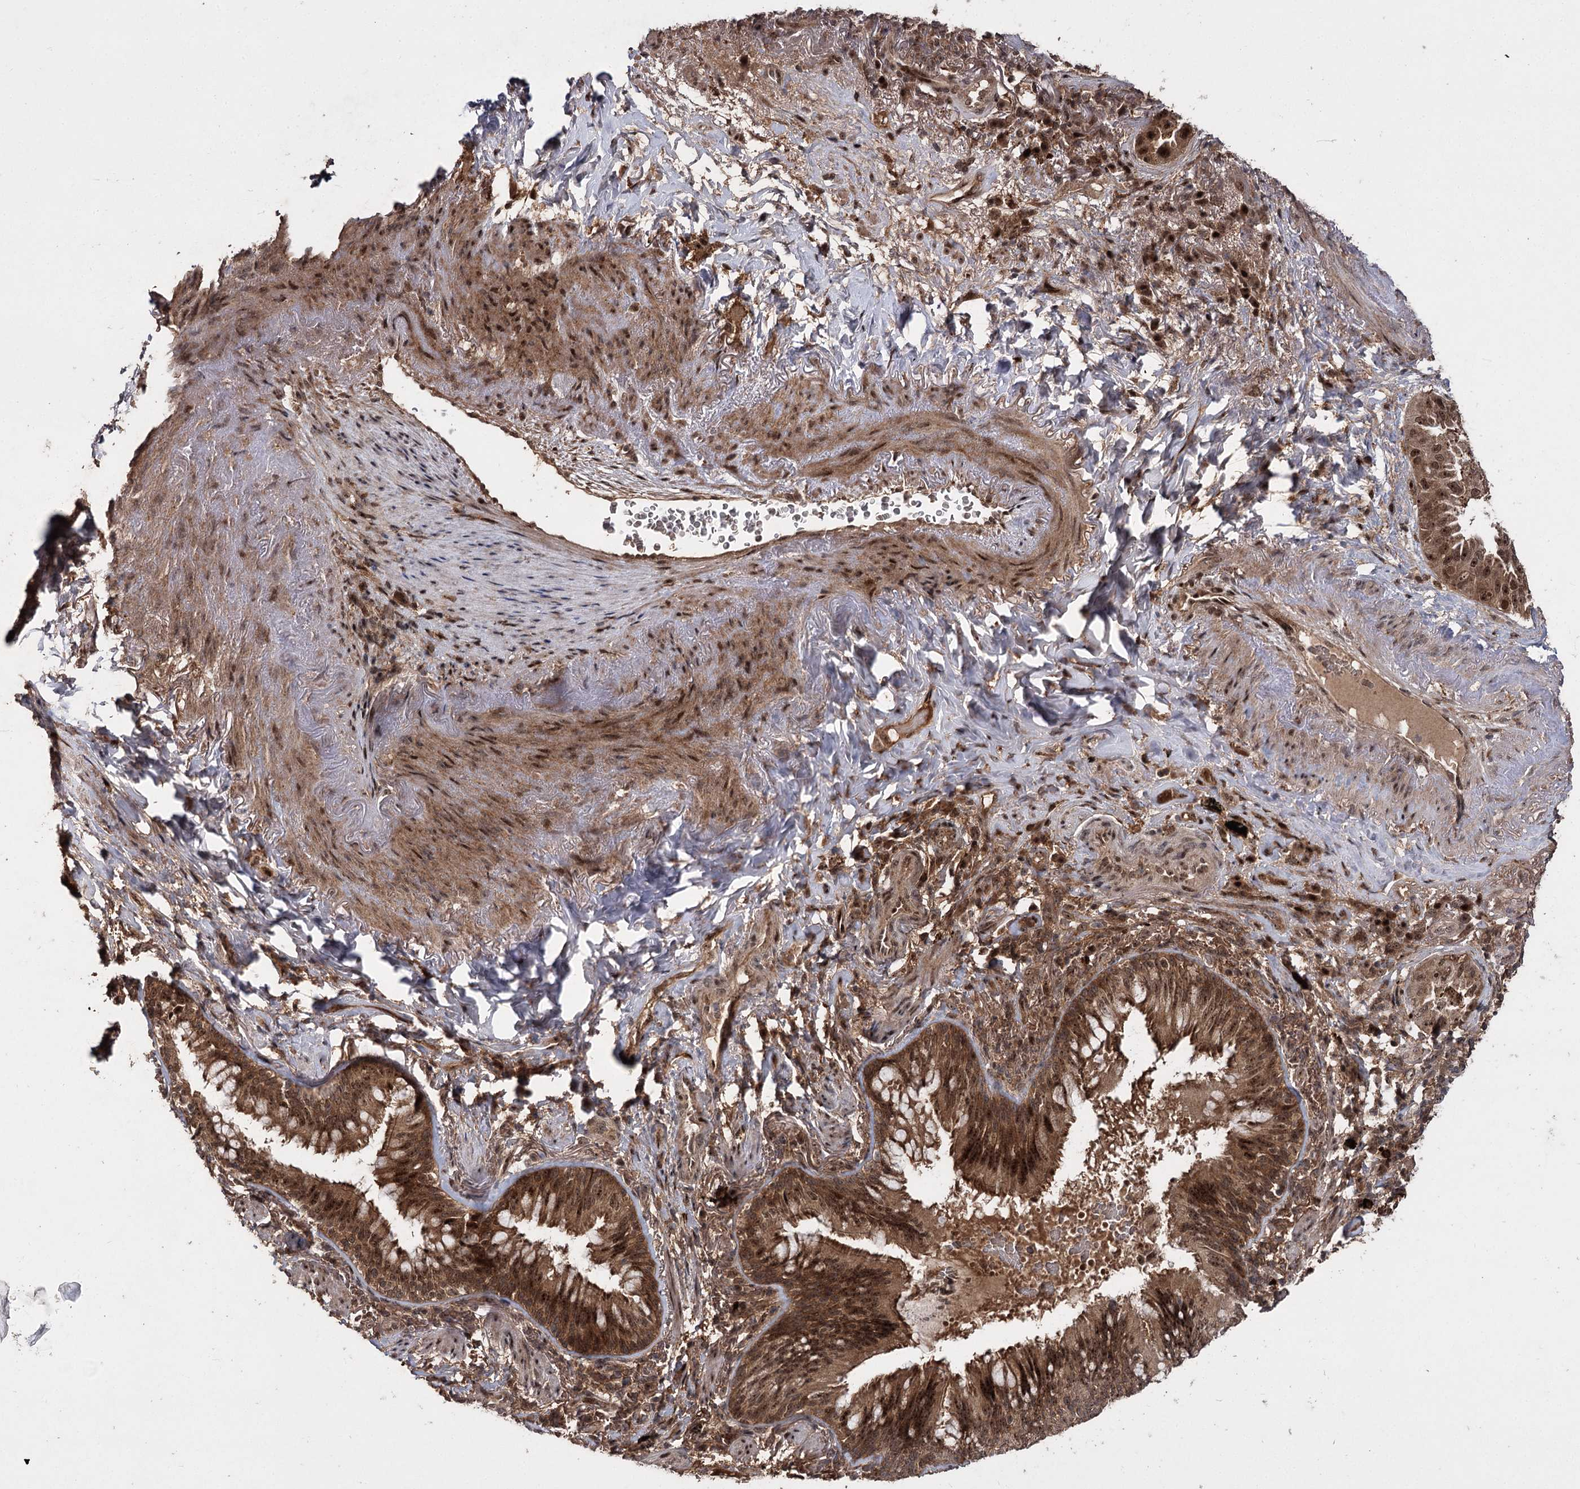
{"staining": {"intensity": "strong", "quantity": ">75%", "location": "cytoplasmic/membranous,nuclear"}, "tissue": "lung cancer", "cell_type": "Tumor cells", "image_type": "cancer", "snomed": [{"axis": "morphology", "description": "Adenocarcinoma, NOS"}, {"axis": "topography", "description": "Lung"}], "caption": "This image demonstrates adenocarcinoma (lung) stained with immunohistochemistry (IHC) to label a protein in brown. The cytoplasmic/membranous and nuclear of tumor cells show strong positivity for the protein. Nuclei are counter-stained blue.", "gene": "MKNK2", "patient": {"sex": "female", "age": 69}}